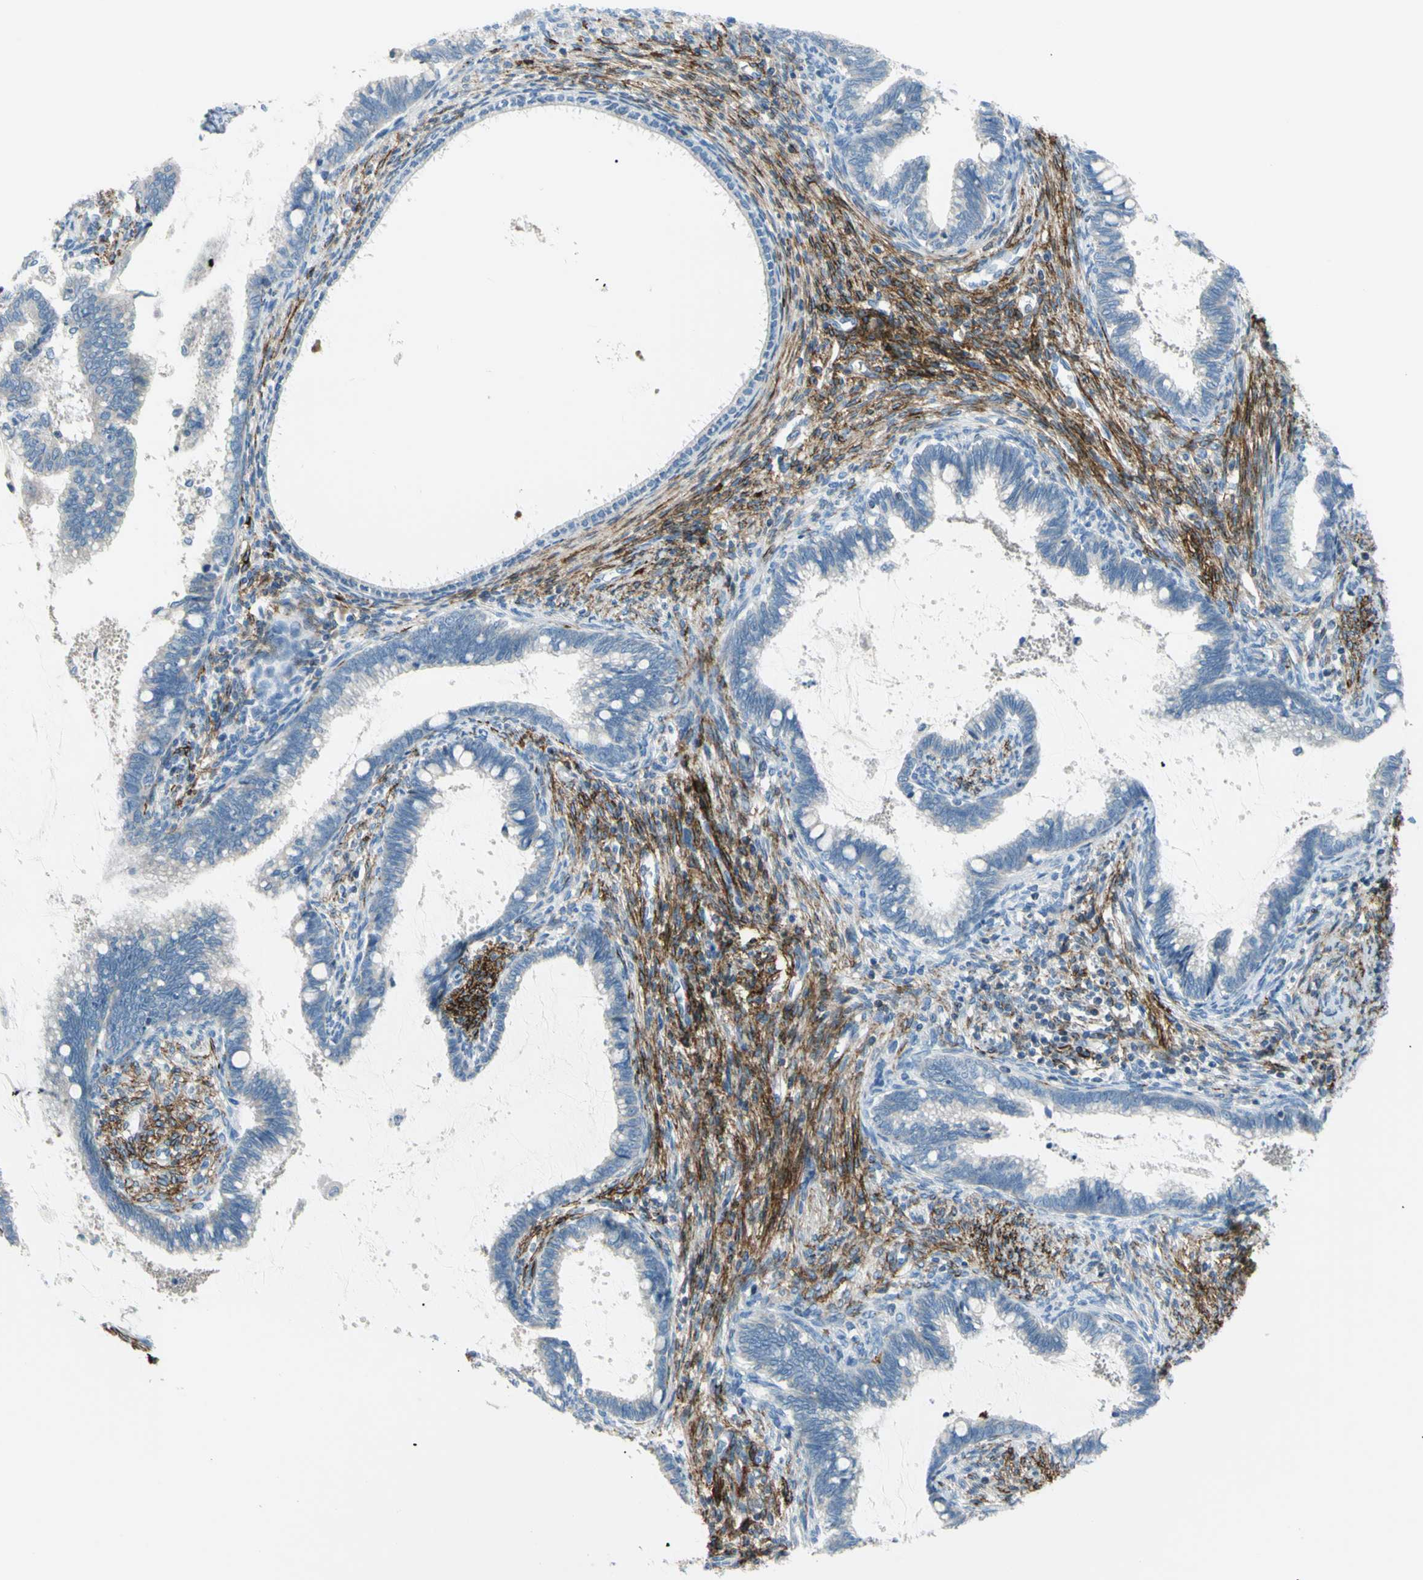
{"staining": {"intensity": "negative", "quantity": "none", "location": "none"}, "tissue": "cervical cancer", "cell_type": "Tumor cells", "image_type": "cancer", "snomed": [{"axis": "morphology", "description": "Adenocarcinoma, NOS"}, {"axis": "topography", "description": "Cervix"}], "caption": "This is an immunohistochemistry (IHC) image of human cervical cancer (adenocarcinoma). There is no expression in tumor cells.", "gene": "PRRG2", "patient": {"sex": "female", "age": 44}}